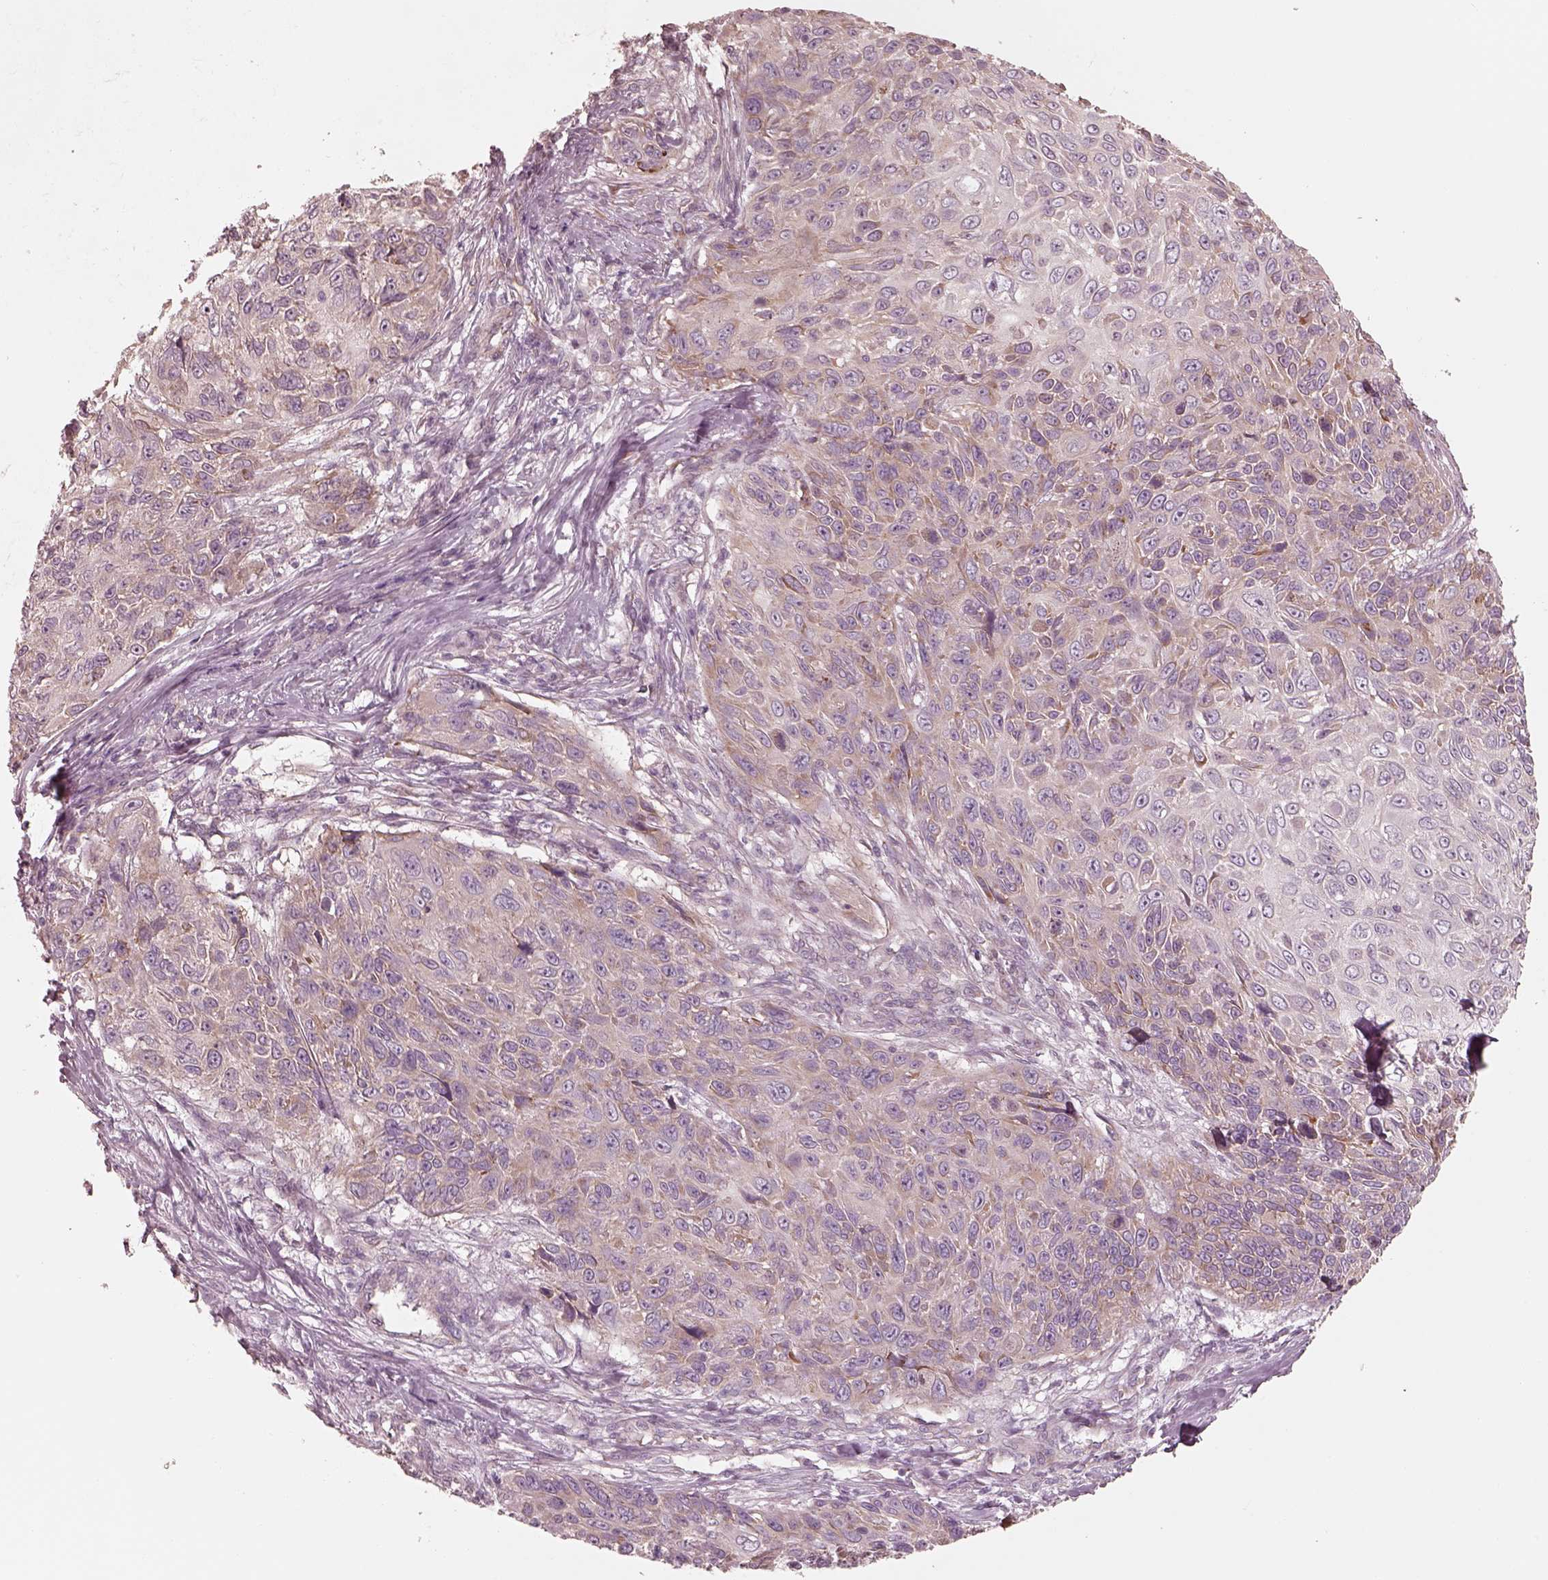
{"staining": {"intensity": "moderate", "quantity": "<25%", "location": "cytoplasmic/membranous"}, "tissue": "skin cancer", "cell_type": "Tumor cells", "image_type": "cancer", "snomed": [{"axis": "morphology", "description": "Squamous cell carcinoma, NOS"}, {"axis": "topography", "description": "Skin"}], "caption": "Brown immunohistochemical staining in skin cancer displays moderate cytoplasmic/membranous staining in approximately <25% of tumor cells.", "gene": "RAB3C", "patient": {"sex": "male", "age": 92}}